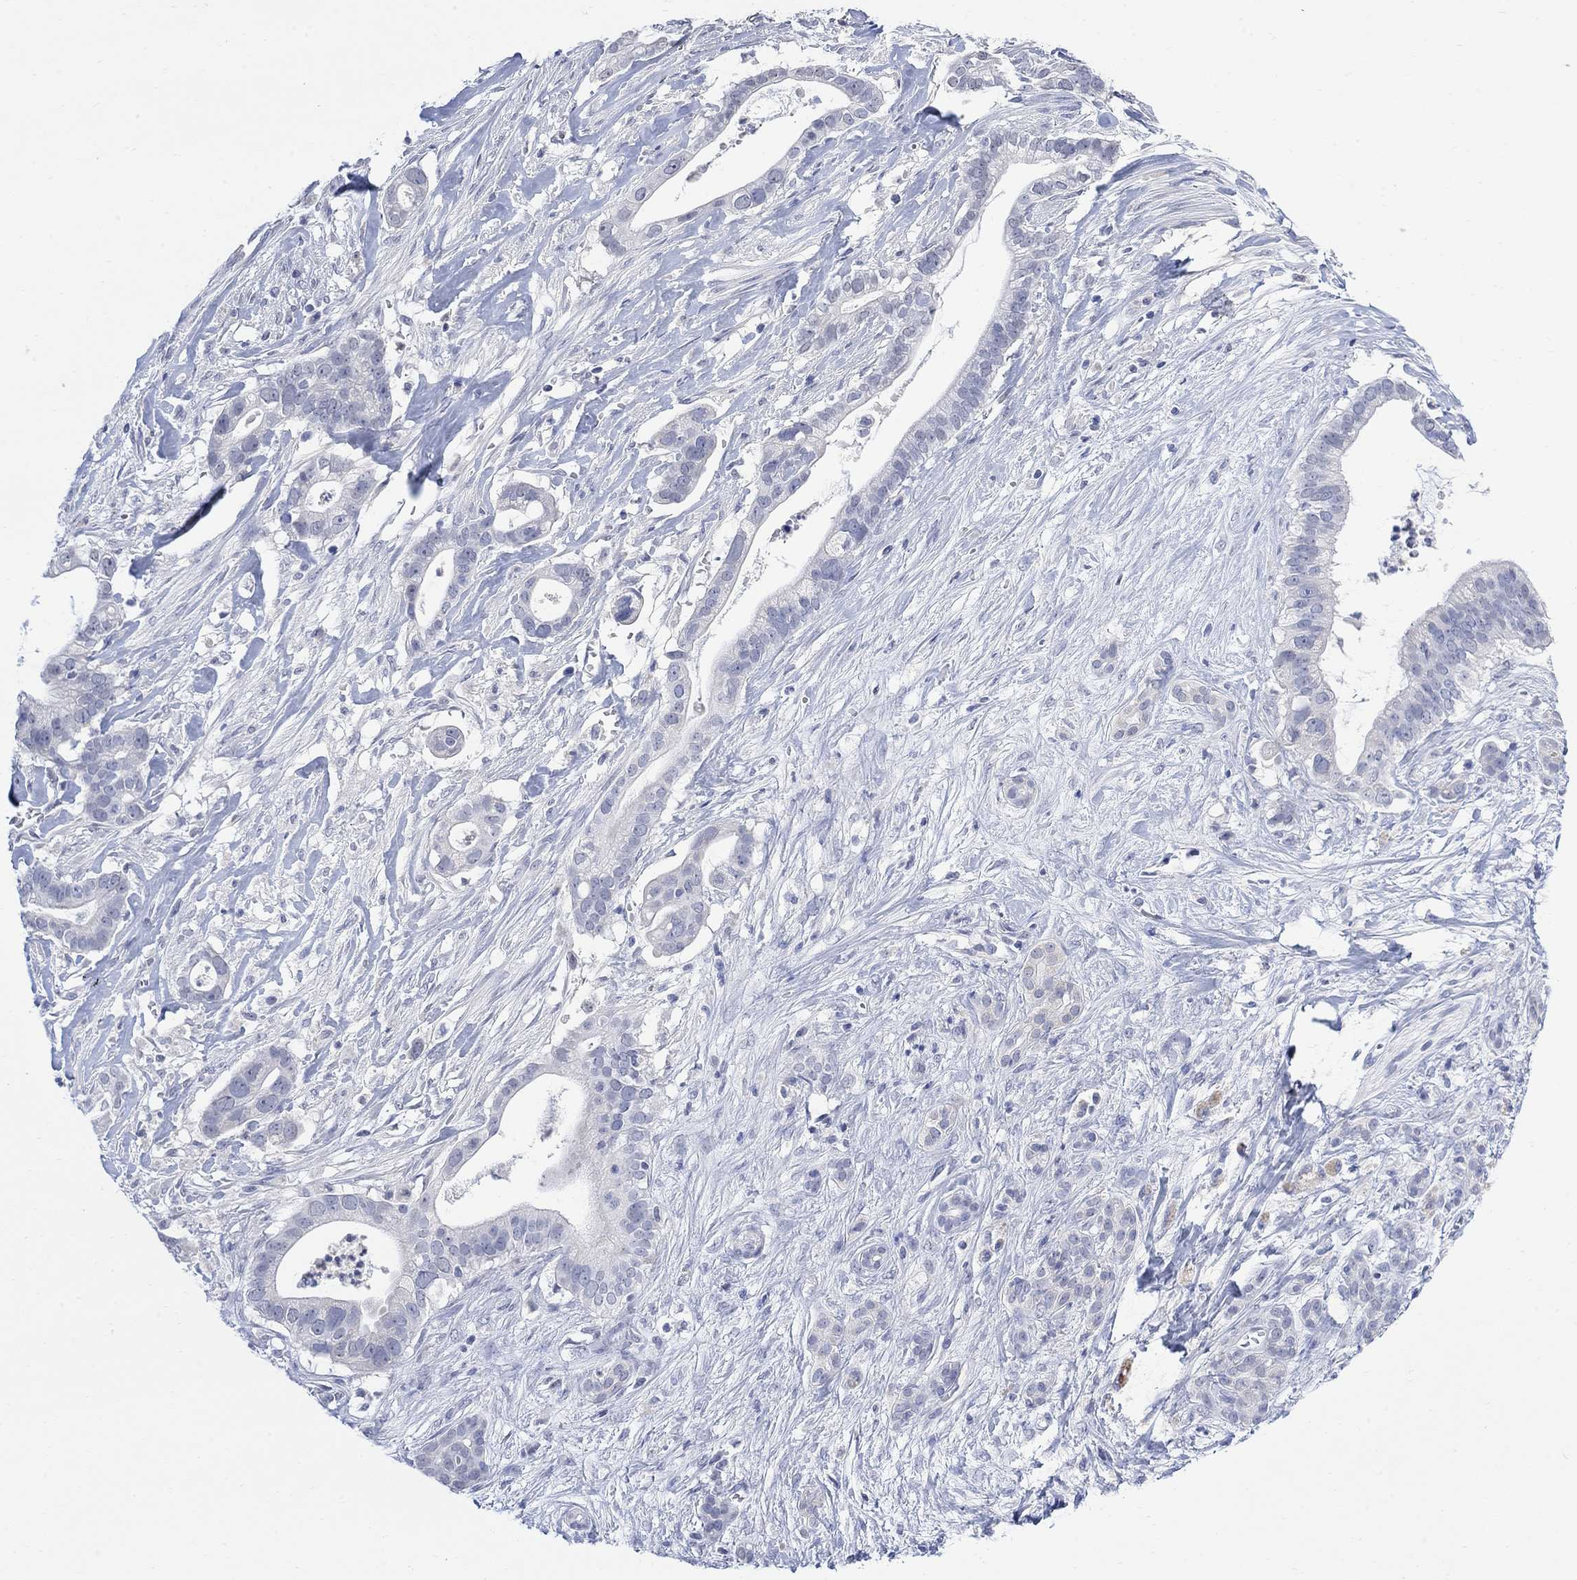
{"staining": {"intensity": "negative", "quantity": "none", "location": "none"}, "tissue": "pancreatic cancer", "cell_type": "Tumor cells", "image_type": "cancer", "snomed": [{"axis": "morphology", "description": "Adenocarcinoma, NOS"}, {"axis": "topography", "description": "Pancreas"}], "caption": "Immunohistochemistry histopathology image of human pancreatic adenocarcinoma stained for a protein (brown), which exhibits no positivity in tumor cells.", "gene": "FBP2", "patient": {"sex": "male", "age": 61}}